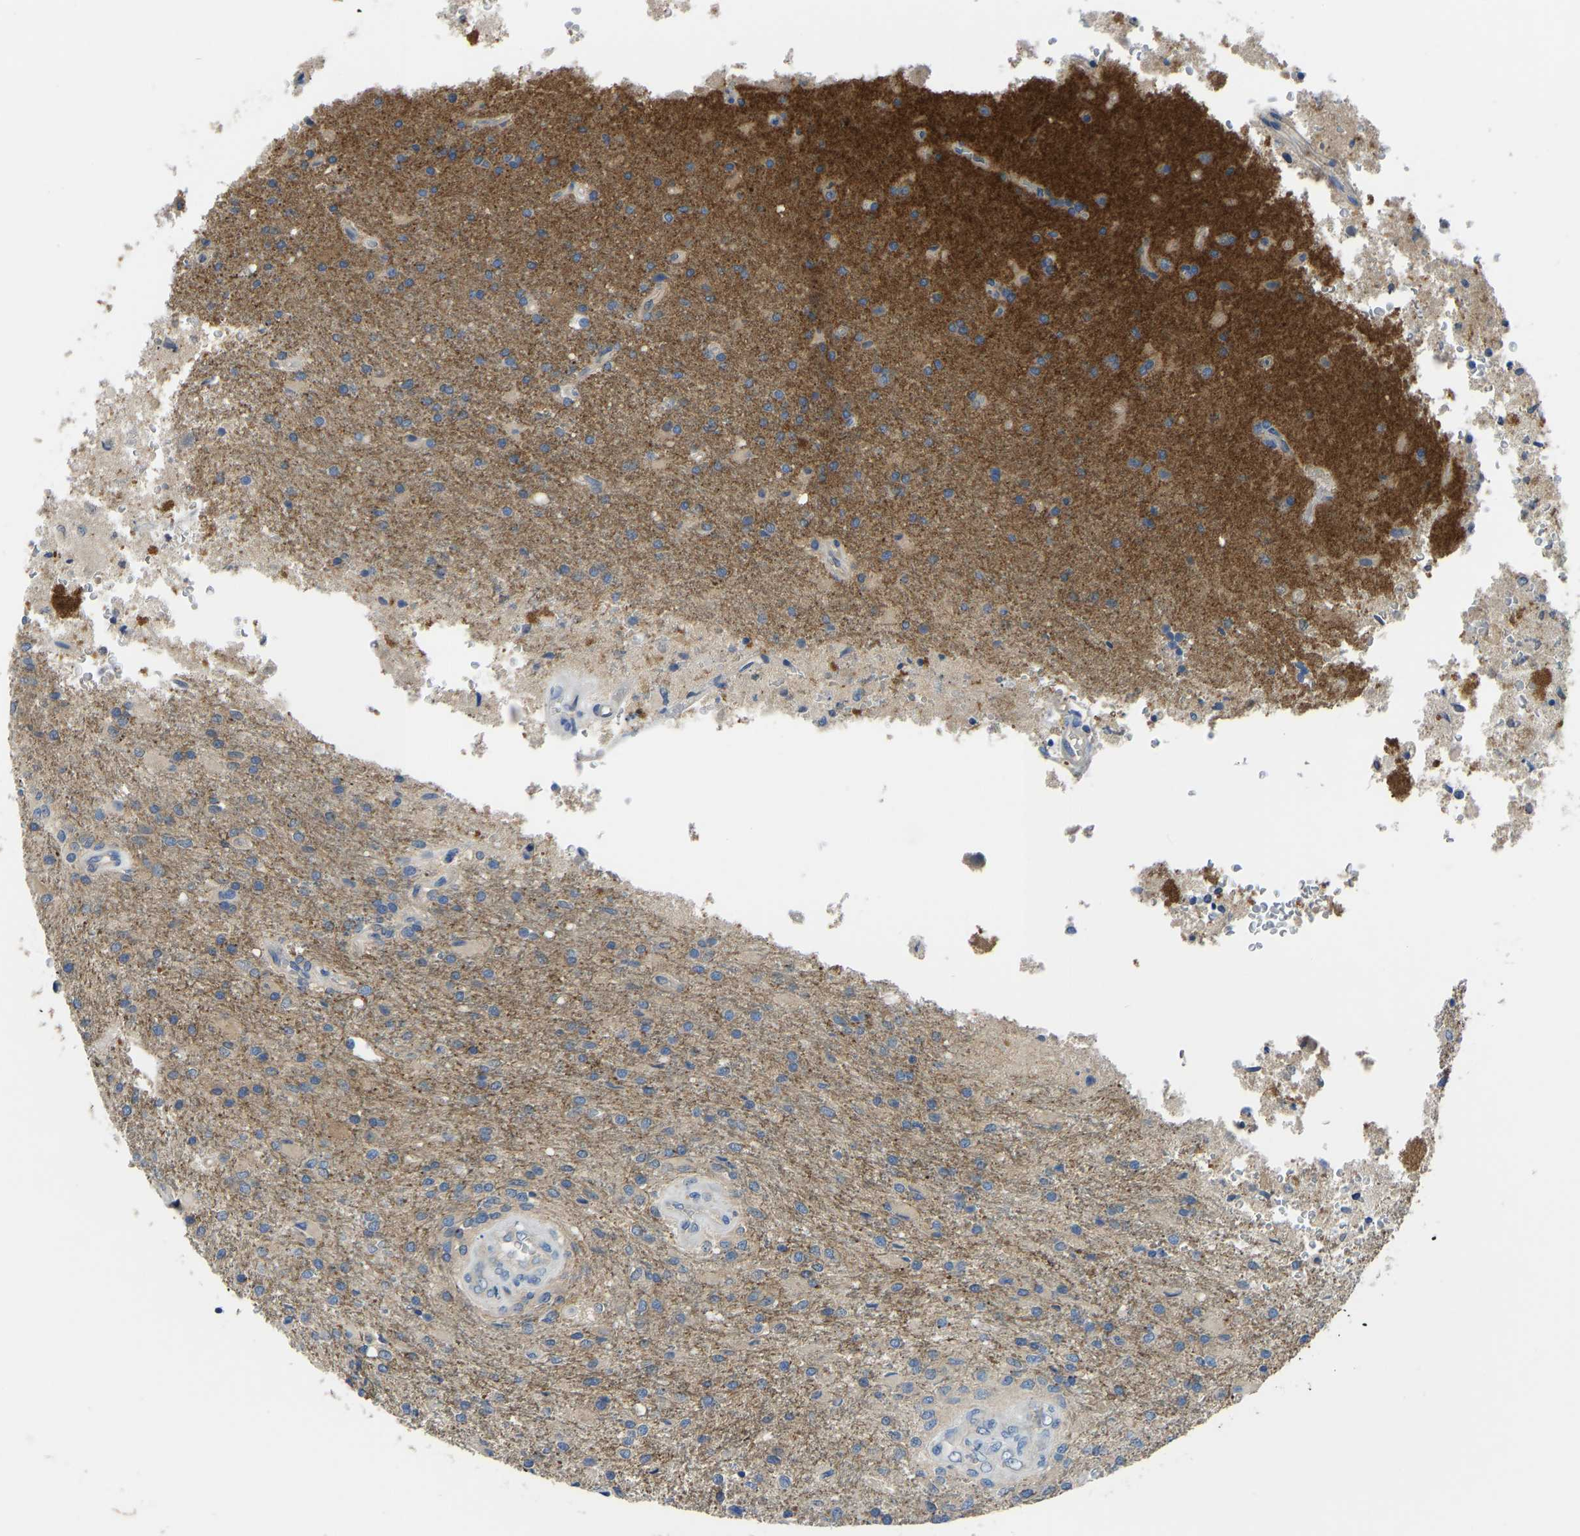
{"staining": {"intensity": "weak", "quantity": "<25%", "location": "cytoplasmic/membranous"}, "tissue": "glioma", "cell_type": "Tumor cells", "image_type": "cancer", "snomed": [{"axis": "morphology", "description": "Normal tissue, NOS"}, {"axis": "morphology", "description": "Glioma, malignant, High grade"}, {"axis": "topography", "description": "Cerebral cortex"}], "caption": "A histopathology image of human glioma is negative for staining in tumor cells. Brightfield microscopy of IHC stained with DAB (3,3'-diaminobenzidine) (brown) and hematoxylin (blue), captured at high magnification.", "gene": "PPP3CA", "patient": {"sex": "male", "age": 77}}